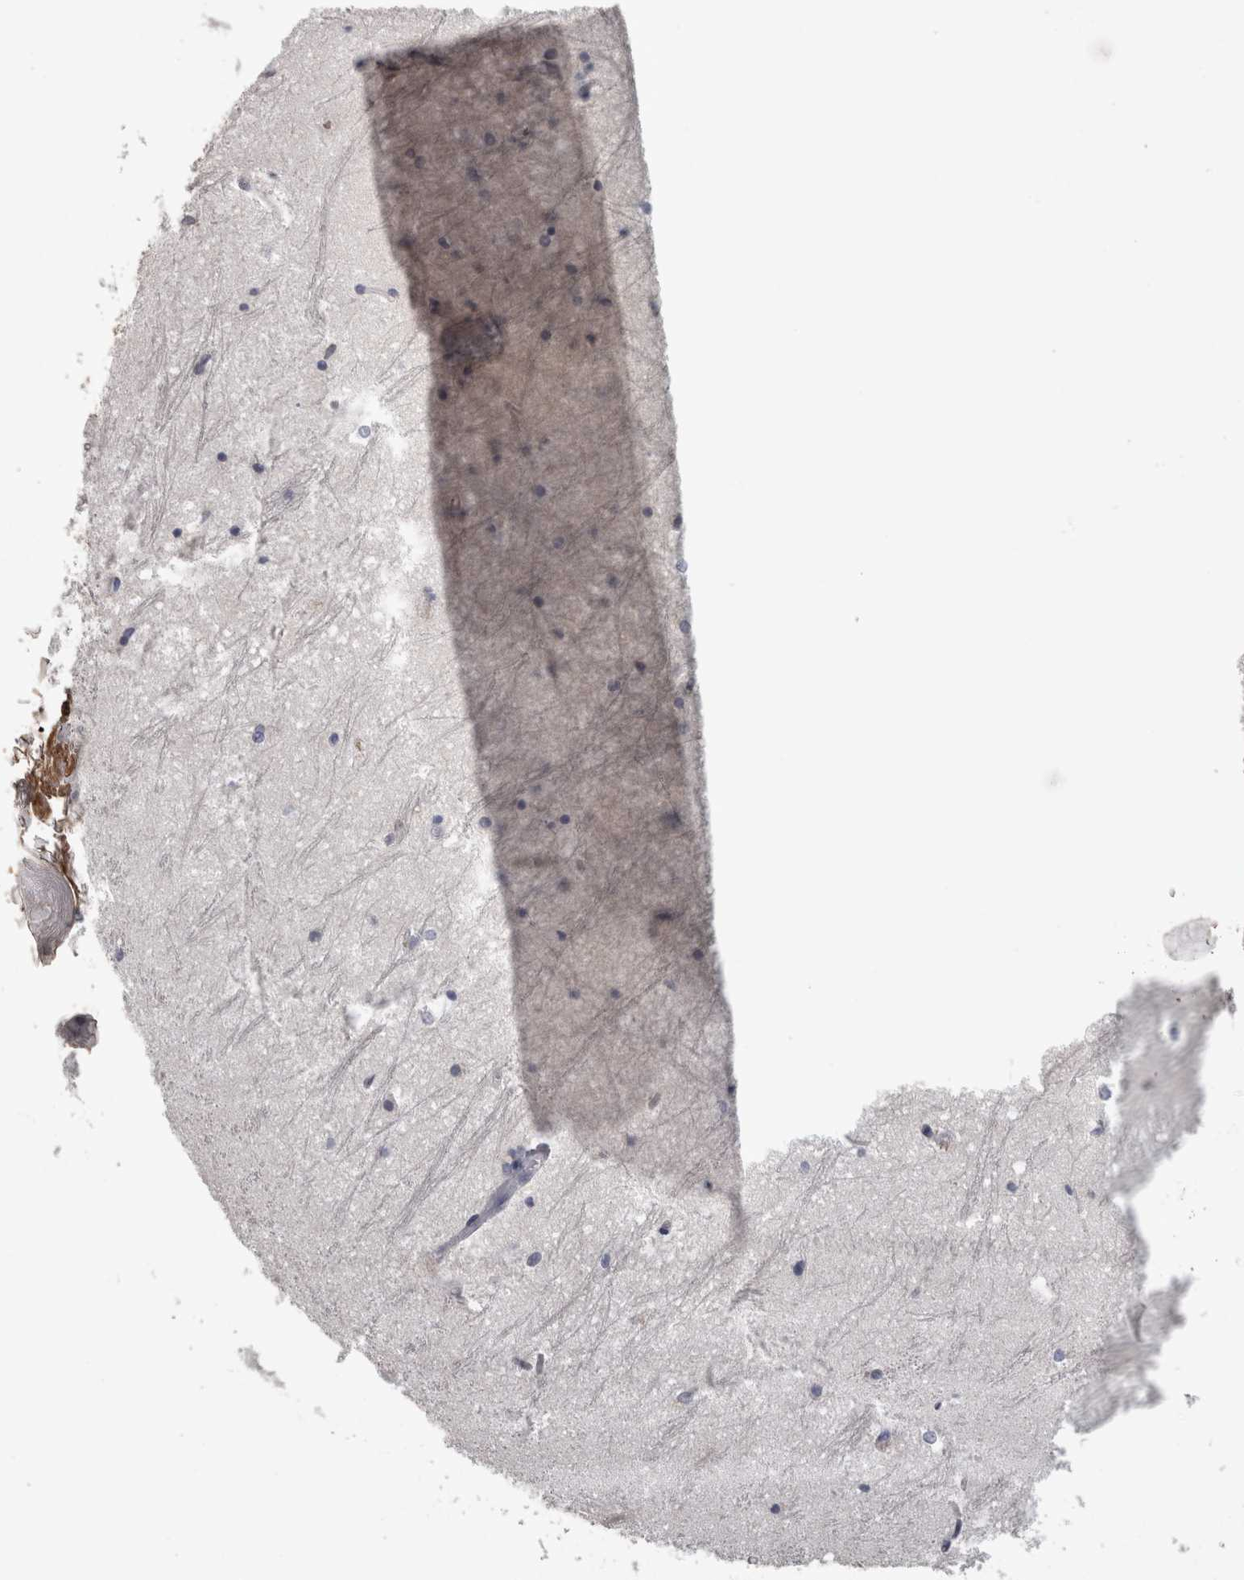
{"staining": {"intensity": "negative", "quantity": "none", "location": "none"}, "tissue": "hippocampus", "cell_type": "Glial cells", "image_type": "normal", "snomed": [{"axis": "morphology", "description": "Normal tissue, NOS"}, {"axis": "topography", "description": "Hippocampus"}], "caption": "Human hippocampus stained for a protein using immunohistochemistry (IHC) exhibits no staining in glial cells.", "gene": "EFEMP2", "patient": {"sex": "male", "age": 45}}